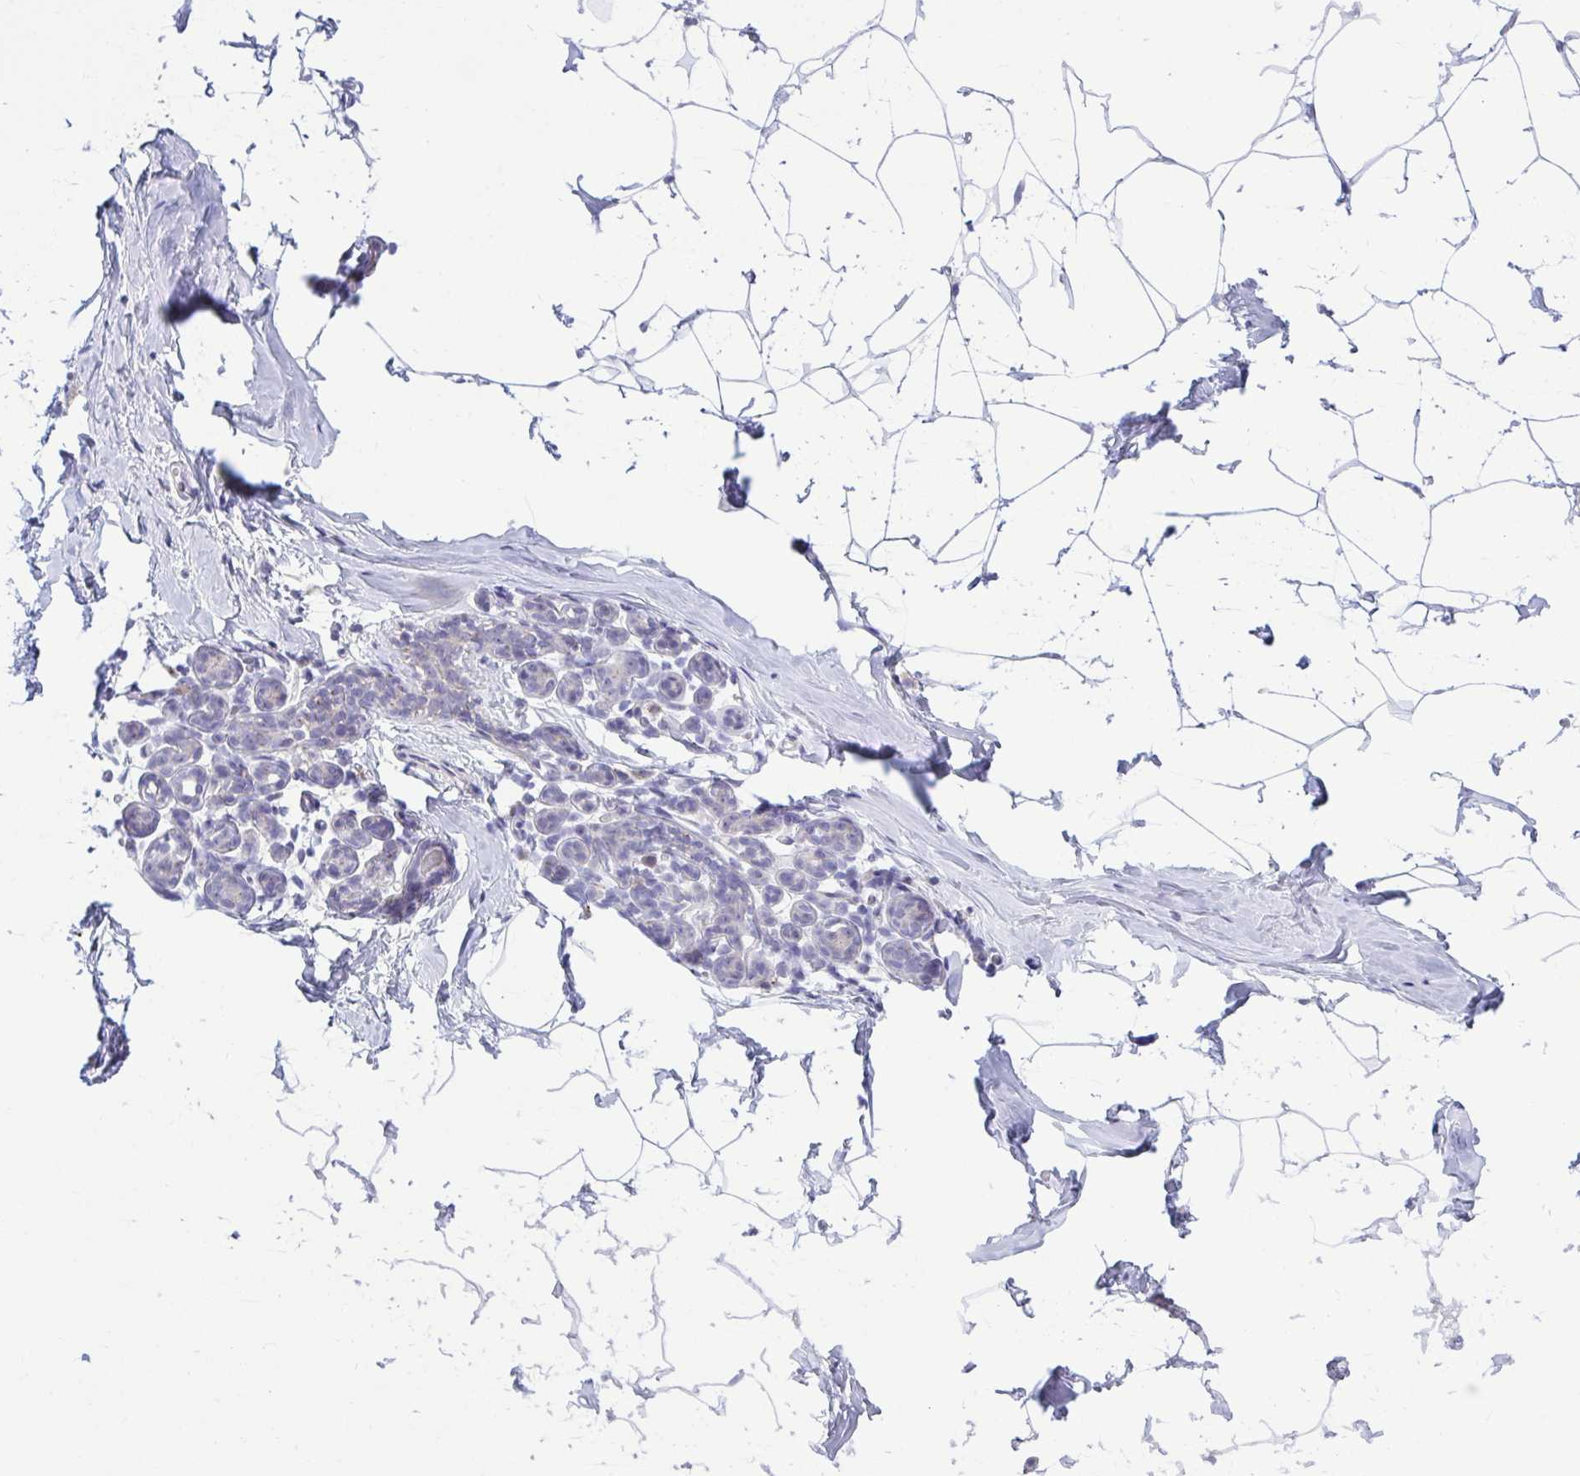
{"staining": {"intensity": "negative", "quantity": "none", "location": "none"}, "tissue": "breast", "cell_type": "Adipocytes", "image_type": "normal", "snomed": [{"axis": "morphology", "description": "Normal tissue, NOS"}, {"axis": "topography", "description": "Breast"}], "caption": "Adipocytes show no significant protein positivity in benign breast. (DAB IHC visualized using brightfield microscopy, high magnification).", "gene": "ZSCAN25", "patient": {"sex": "female", "age": 32}}